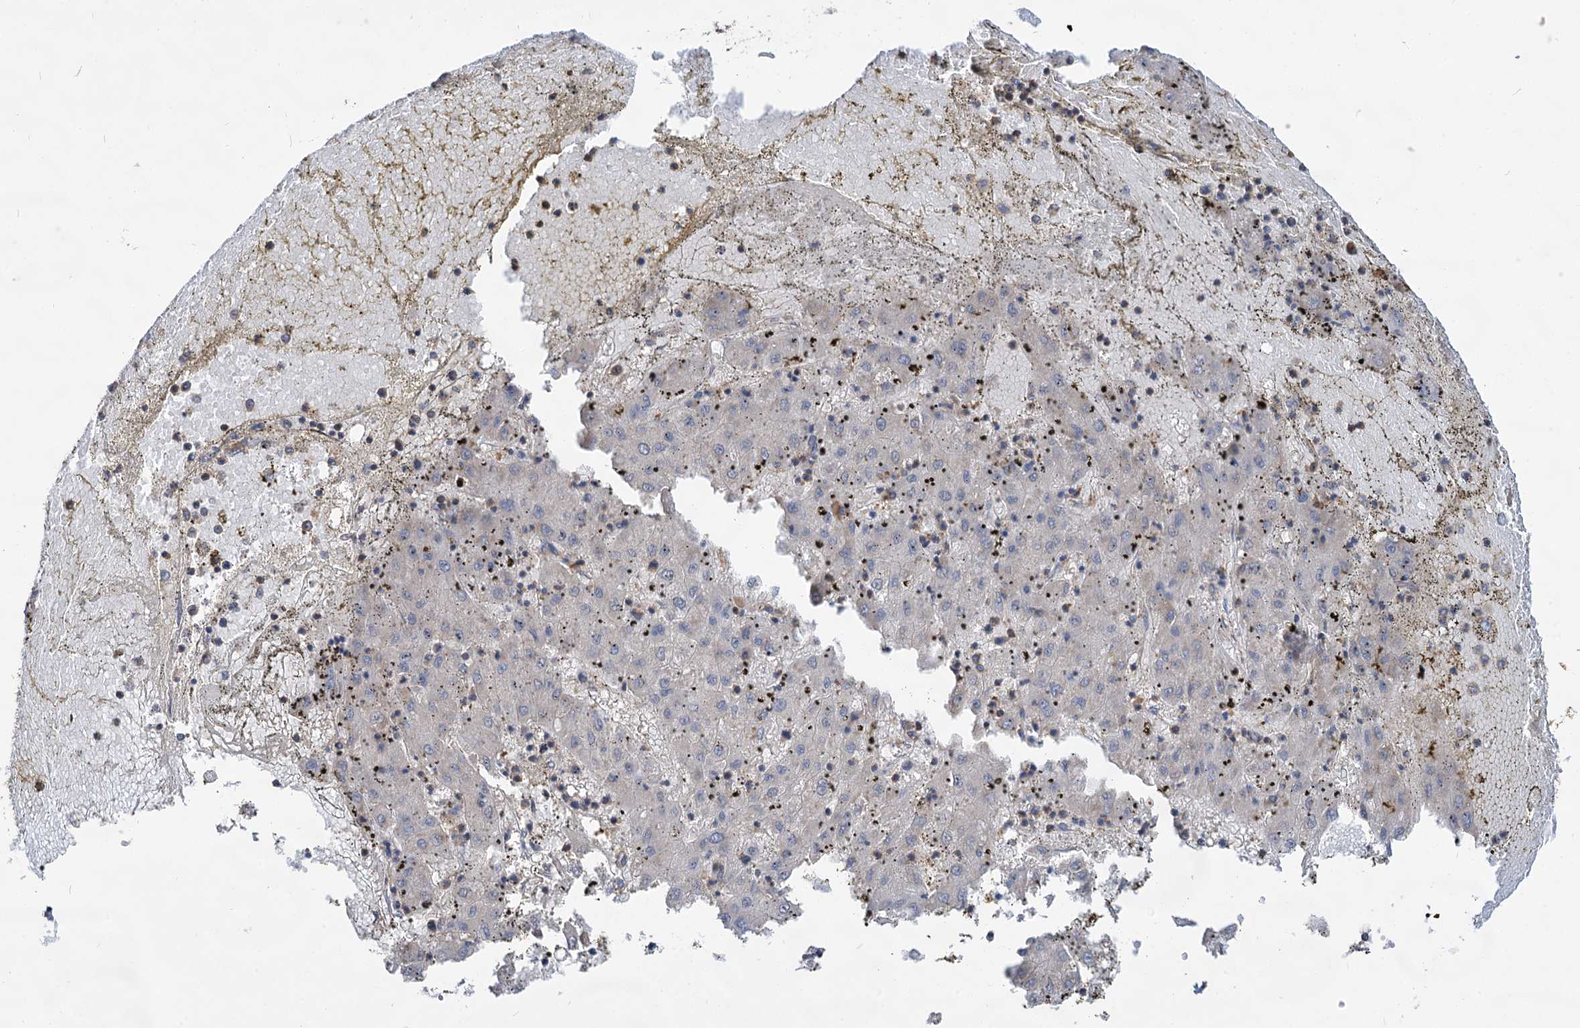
{"staining": {"intensity": "negative", "quantity": "none", "location": "none"}, "tissue": "liver cancer", "cell_type": "Tumor cells", "image_type": "cancer", "snomed": [{"axis": "morphology", "description": "Carcinoma, Hepatocellular, NOS"}, {"axis": "topography", "description": "Liver"}], "caption": "This photomicrograph is of liver hepatocellular carcinoma stained with immunohistochemistry to label a protein in brown with the nuclei are counter-stained blue. There is no staining in tumor cells.", "gene": "PACS1", "patient": {"sex": "male", "age": 72}}